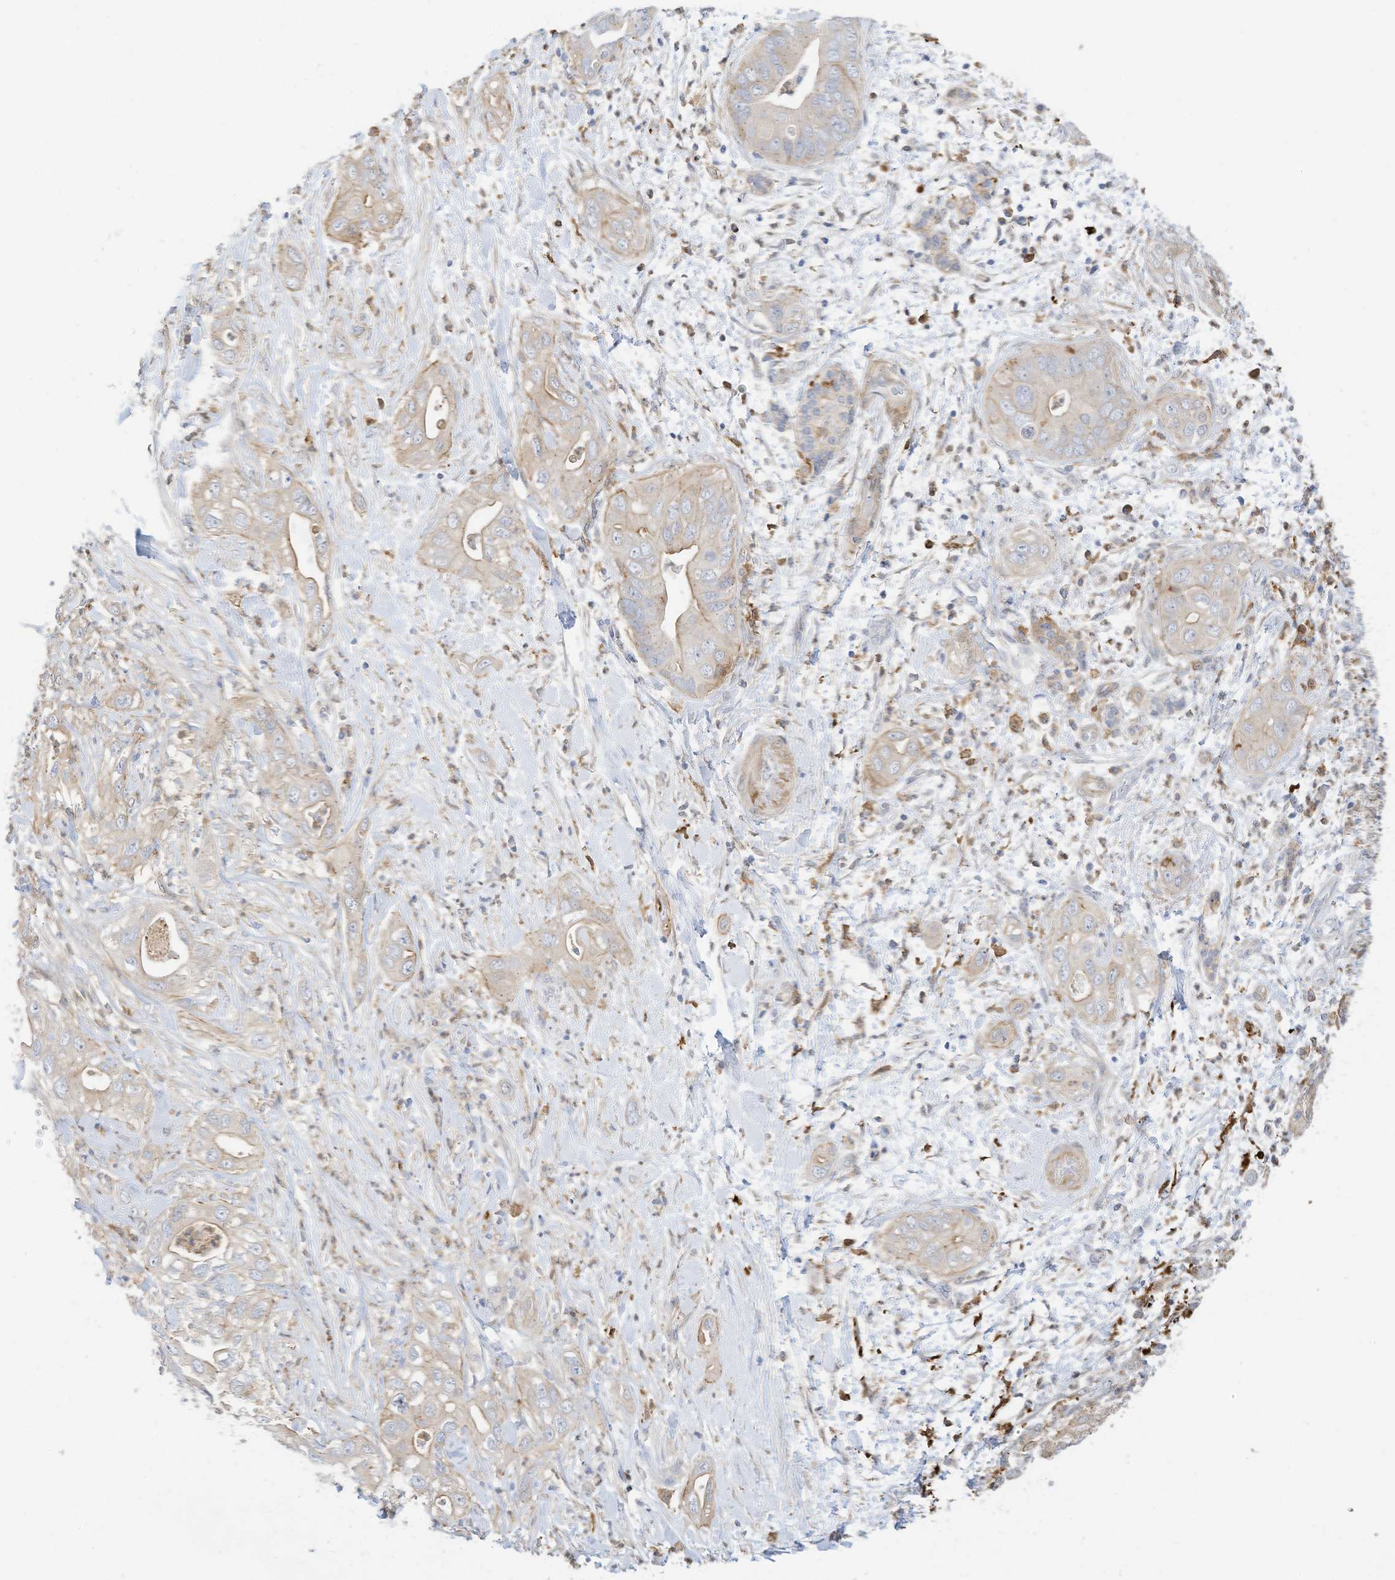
{"staining": {"intensity": "weak", "quantity": "<25%", "location": "cytoplasmic/membranous"}, "tissue": "pancreatic cancer", "cell_type": "Tumor cells", "image_type": "cancer", "snomed": [{"axis": "morphology", "description": "Adenocarcinoma, NOS"}, {"axis": "topography", "description": "Pancreas"}], "caption": "The histopathology image displays no significant positivity in tumor cells of pancreatic cancer. (Stains: DAB immunohistochemistry with hematoxylin counter stain, Microscopy: brightfield microscopy at high magnification).", "gene": "ATP13A1", "patient": {"sex": "female", "age": 78}}